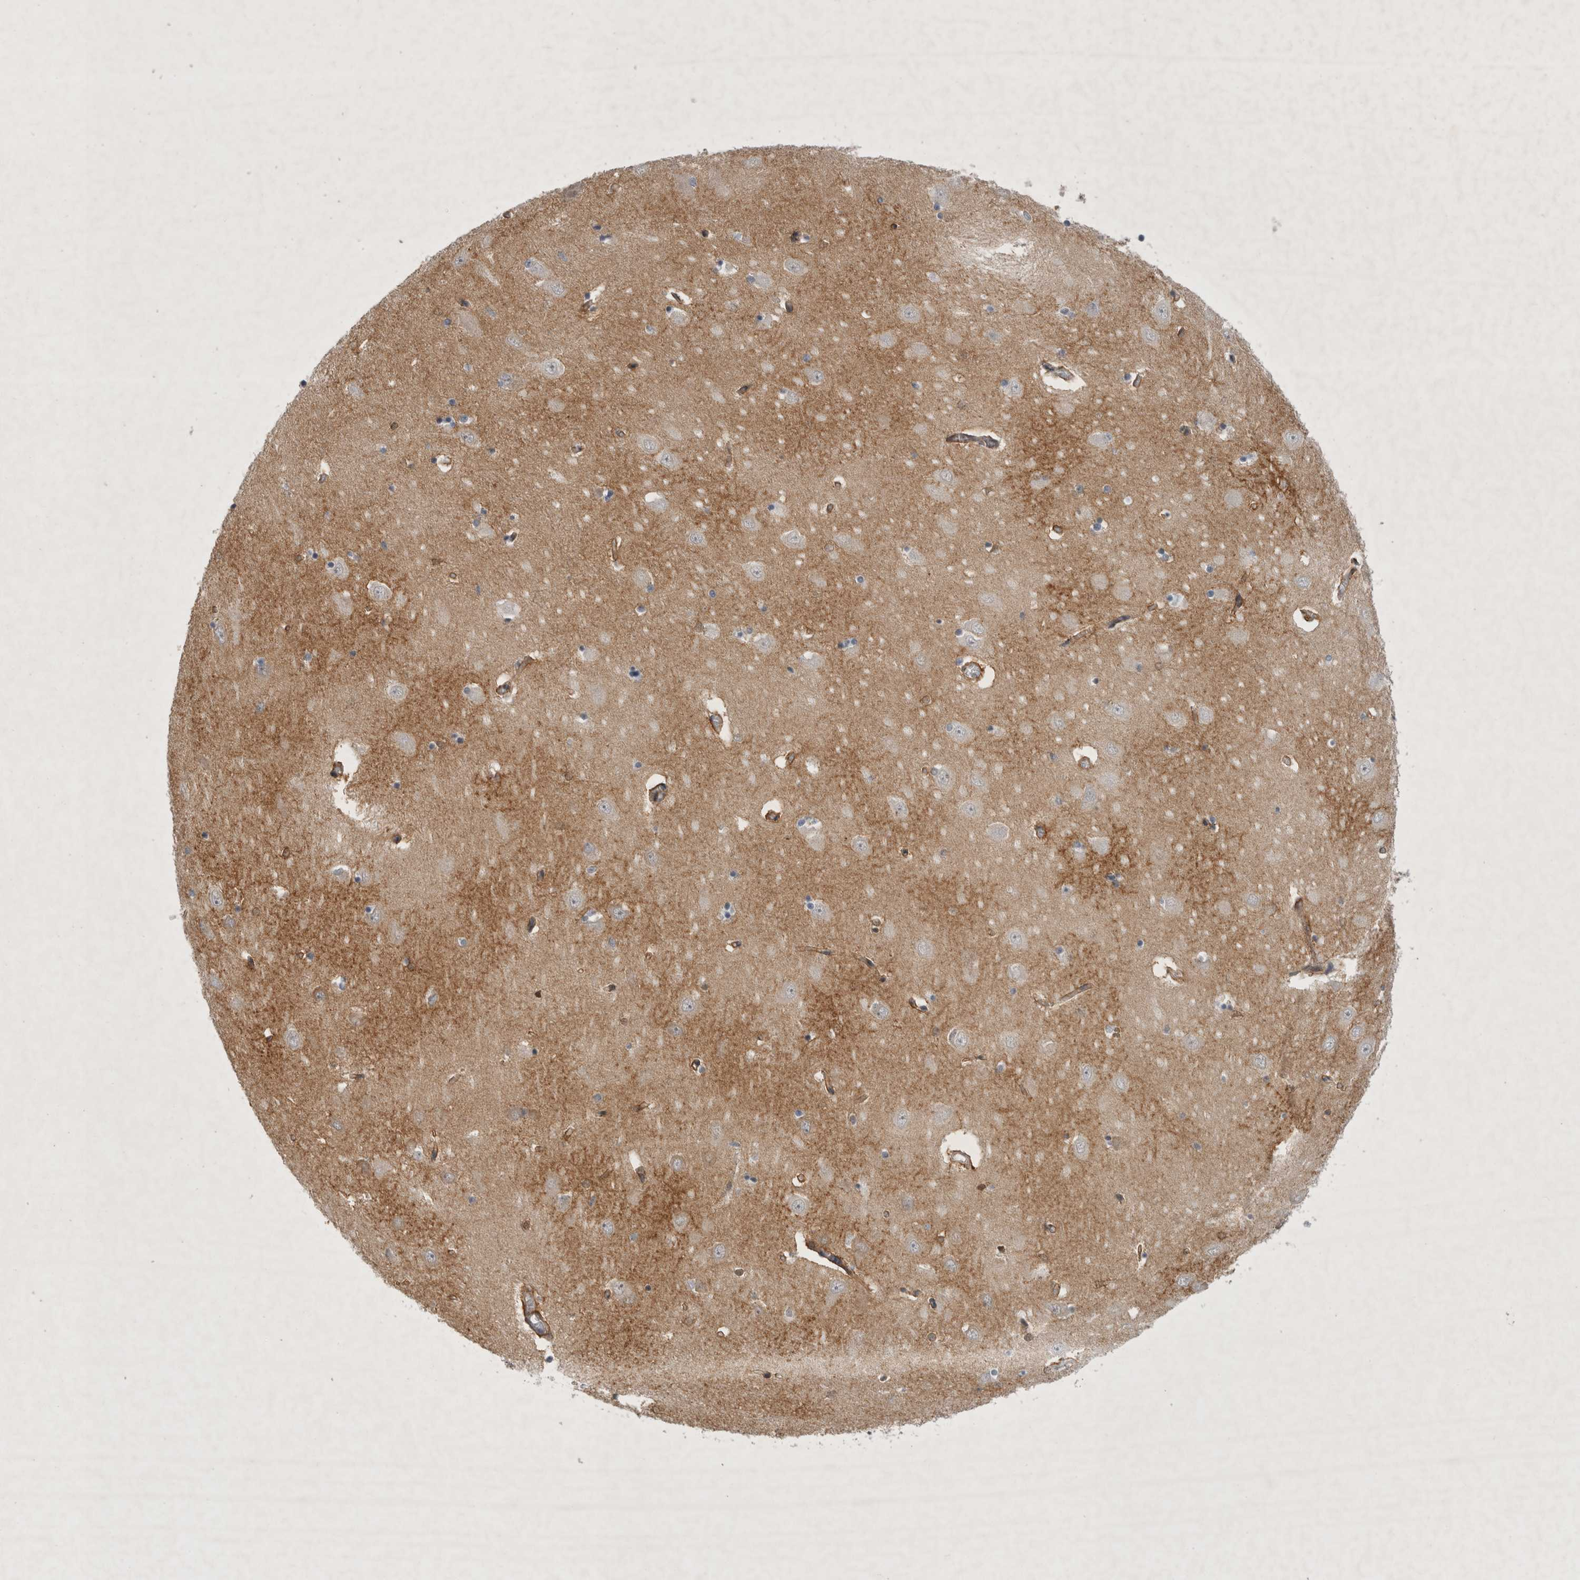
{"staining": {"intensity": "weak", "quantity": "<25%", "location": "cytoplasmic/membranous"}, "tissue": "hippocampus", "cell_type": "Glial cells", "image_type": "normal", "snomed": [{"axis": "morphology", "description": "Normal tissue, NOS"}, {"axis": "topography", "description": "Hippocampus"}], "caption": "Immunohistochemistry (IHC) photomicrograph of unremarkable hippocampus: human hippocampus stained with DAB demonstrates no significant protein expression in glial cells. (Immunohistochemistry (IHC), brightfield microscopy, high magnification).", "gene": "PARP11", "patient": {"sex": "male", "age": 70}}